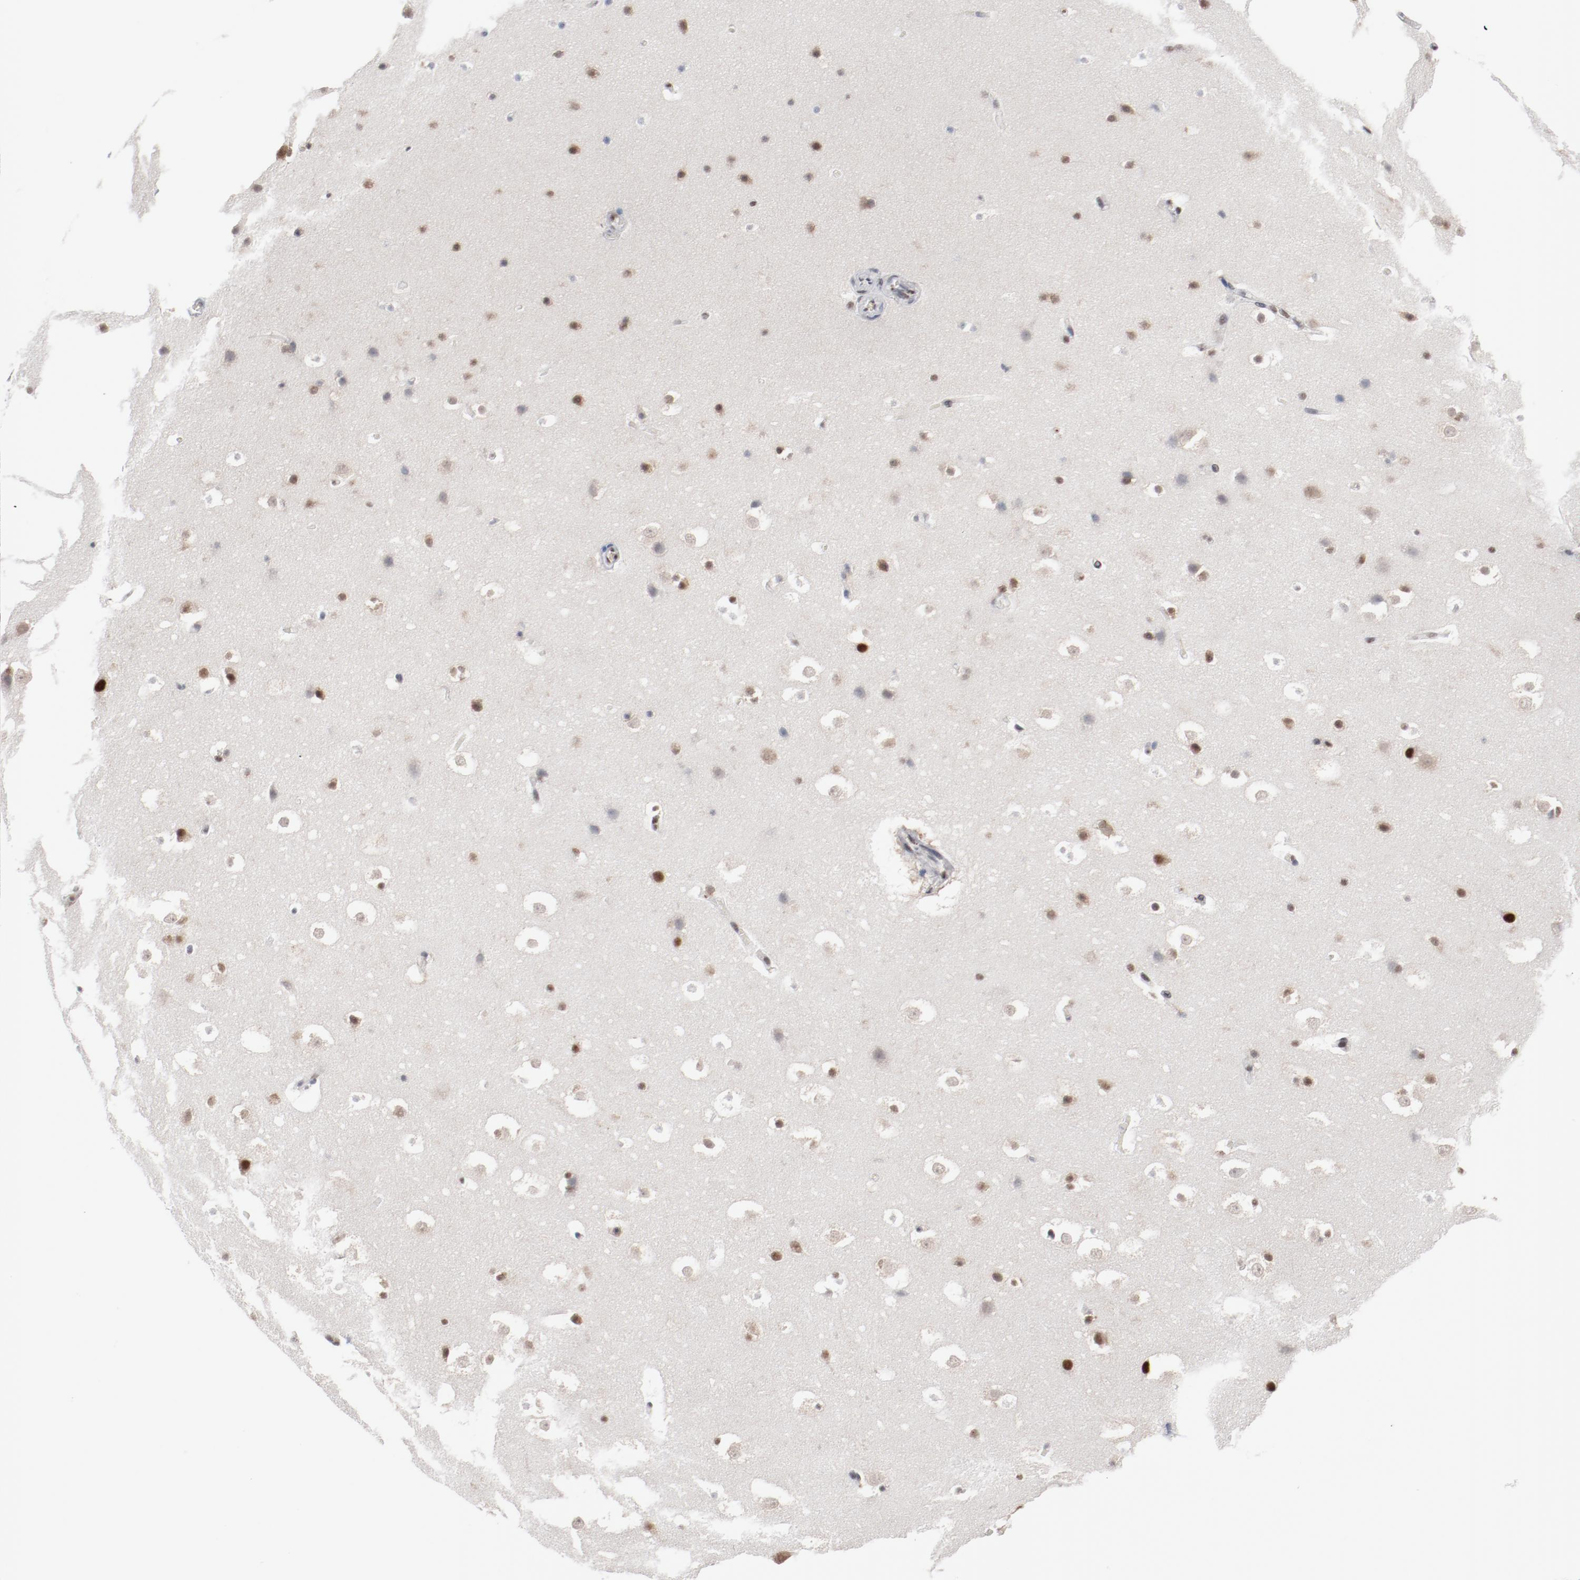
{"staining": {"intensity": "moderate", "quantity": "25%-75%", "location": "nuclear"}, "tissue": "hippocampus", "cell_type": "Glial cells", "image_type": "normal", "snomed": [{"axis": "morphology", "description": "Normal tissue, NOS"}, {"axis": "topography", "description": "Hippocampus"}], "caption": "A high-resolution photomicrograph shows IHC staining of benign hippocampus, which reveals moderate nuclear expression in about 25%-75% of glial cells.", "gene": "BUB3", "patient": {"sex": "male", "age": 45}}